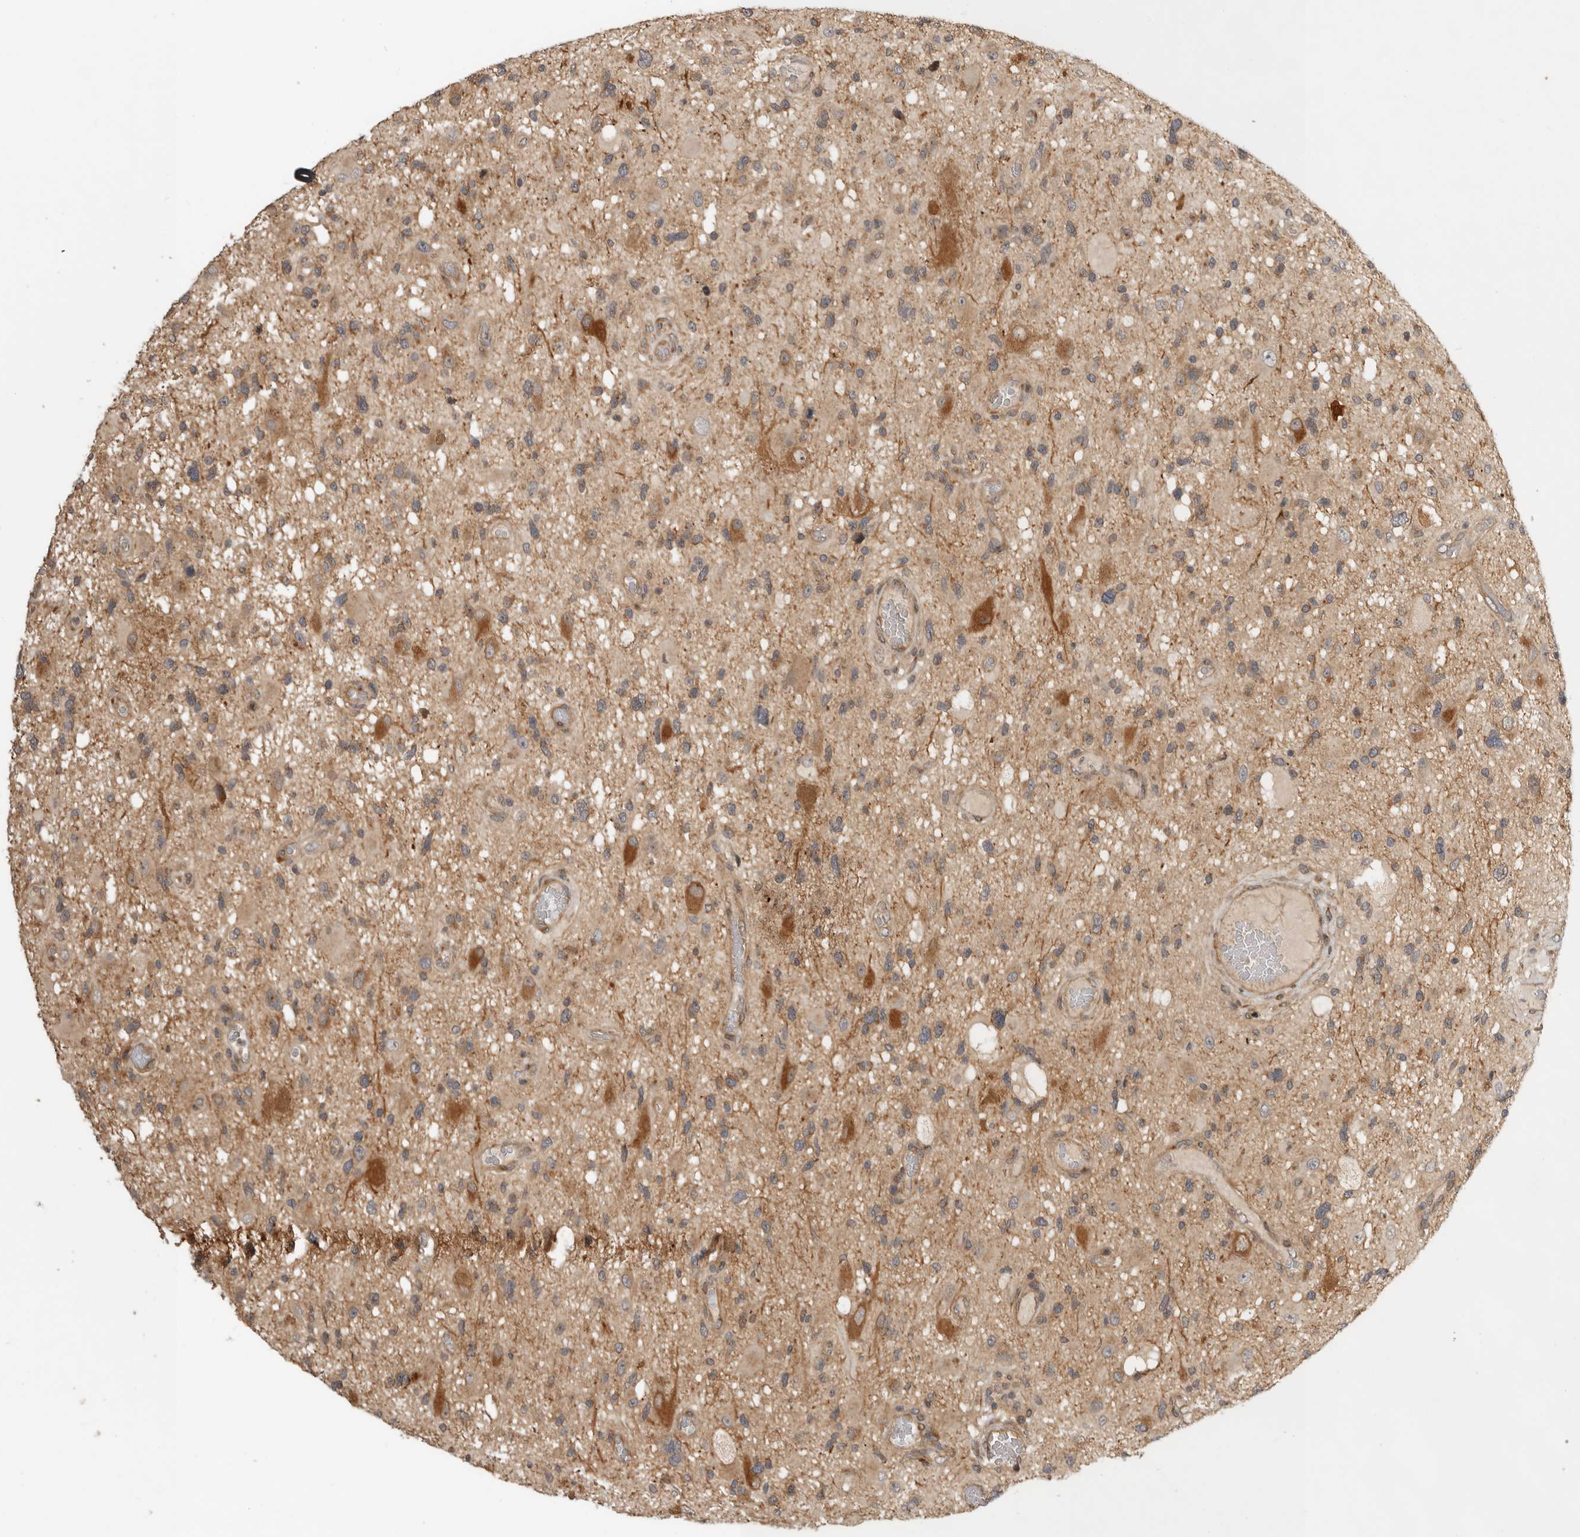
{"staining": {"intensity": "weak", "quantity": ">75%", "location": "cytoplasmic/membranous"}, "tissue": "glioma", "cell_type": "Tumor cells", "image_type": "cancer", "snomed": [{"axis": "morphology", "description": "Glioma, malignant, High grade"}, {"axis": "topography", "description": "Brain"}], "caption": "The image reveals immunohistochemical staining of malignant glioma (high-grade). There is weak cytoplasmic/membranous expression is identified in approximately >75% of tumor cells. (DAB (3,3'-diaminobenzidine) IHC with brightfield microscopy, high magnification).", "gene": "CUEDC1", "patient": {"sex": "male", "age": 33}}